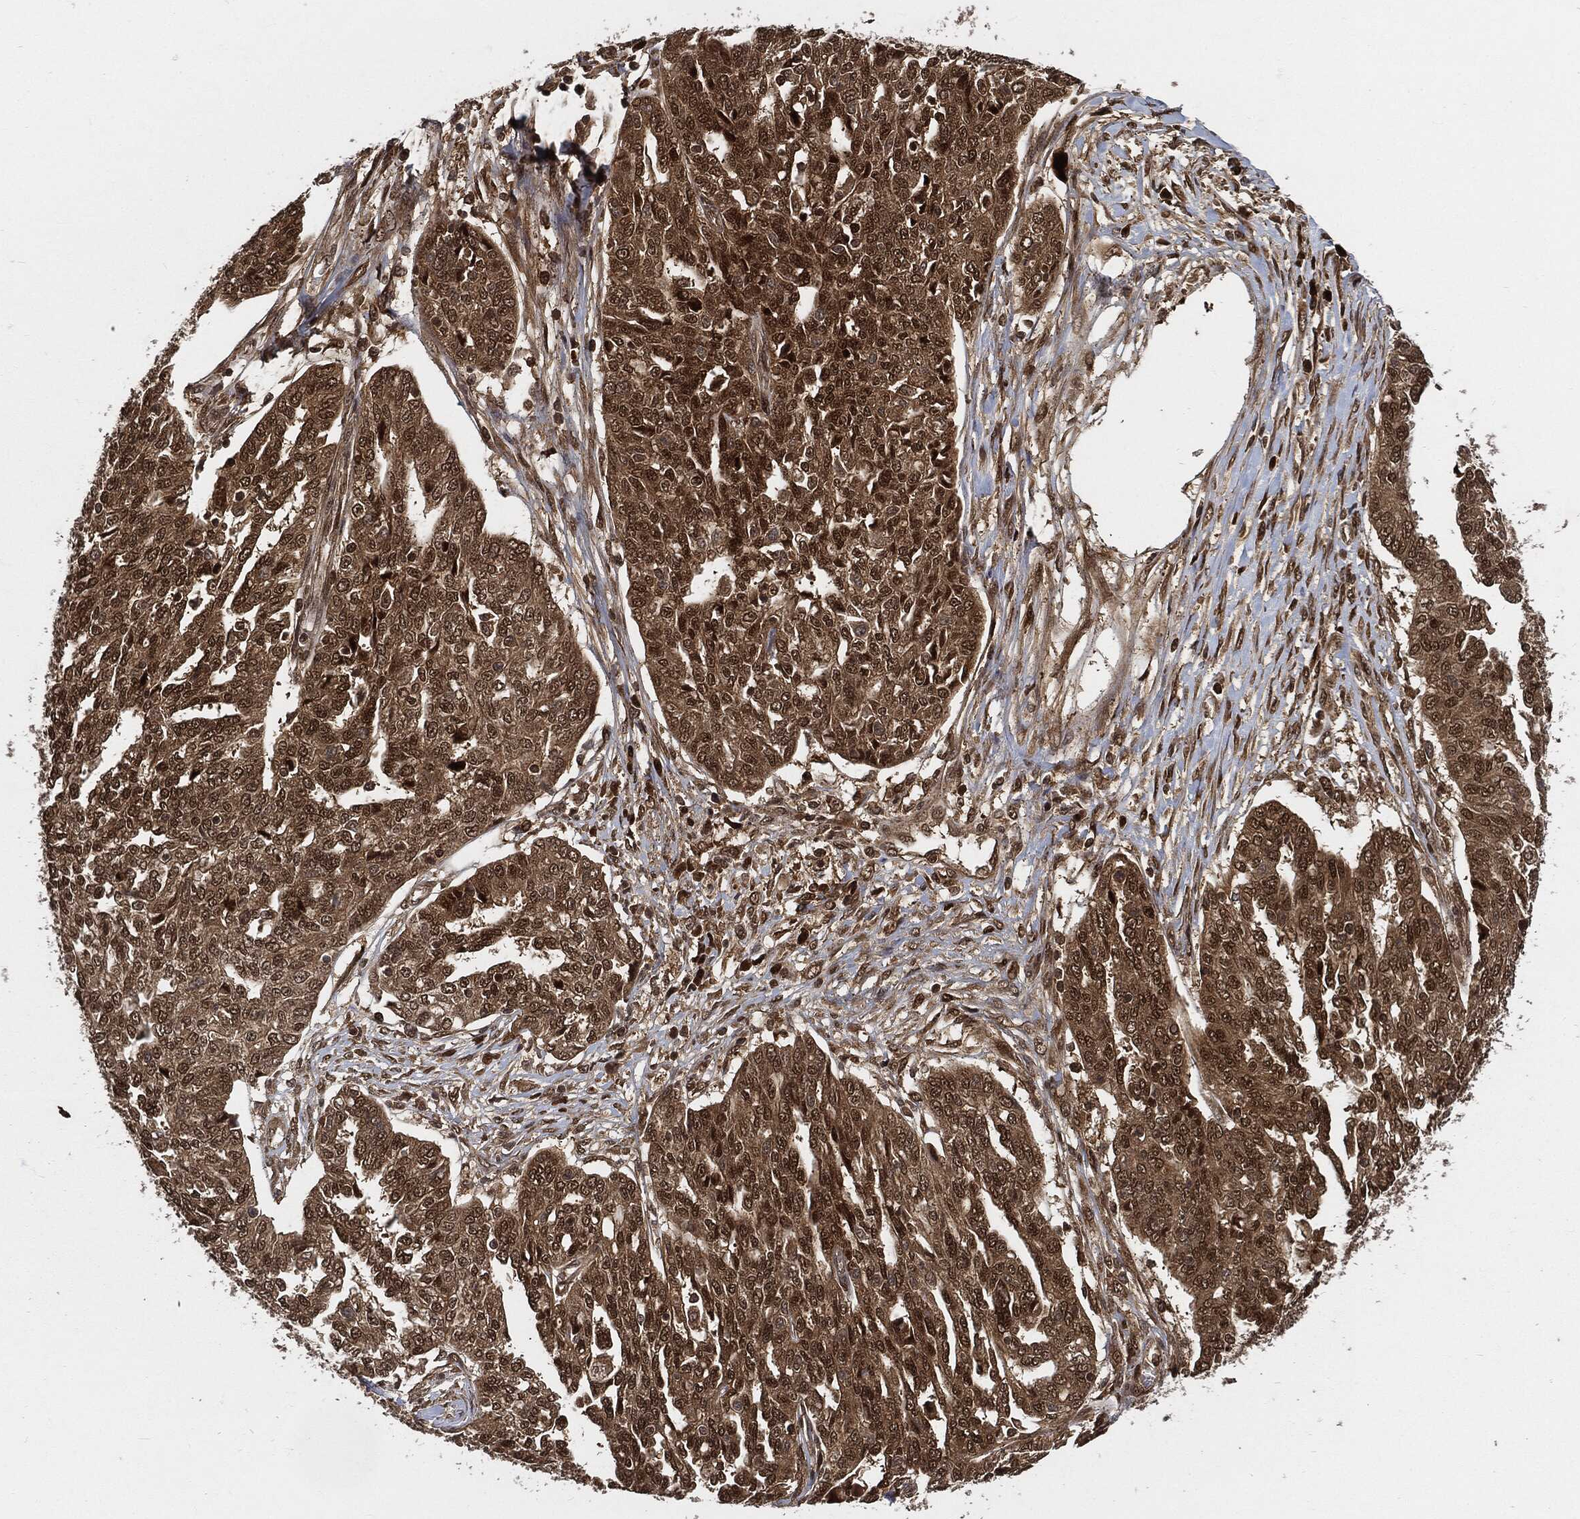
{"staining": {"intensity": "moderate", "quantity": ">75%", "location": "cytoplasmic/membranous,nuclear"}, "tissue": "ovarian cancer", "cell_type": "Tumor cells", "image_type": "cancer", "snomed": [{"axis": "morphology", "description": "Cystadenocarcinoma, serous, NOS"}, {"axis": "topography", "description": "Ovary"}], "caption": "Immunohistochemical staining of human serous cystadenocarcinoma (ovarian) exhibits moderate cytoplasmic/membranous and nuclear protein positivity in about >75% of tumor cells.", "gene": "CUTA", "patient": {"sex": "female", "age": 67}}